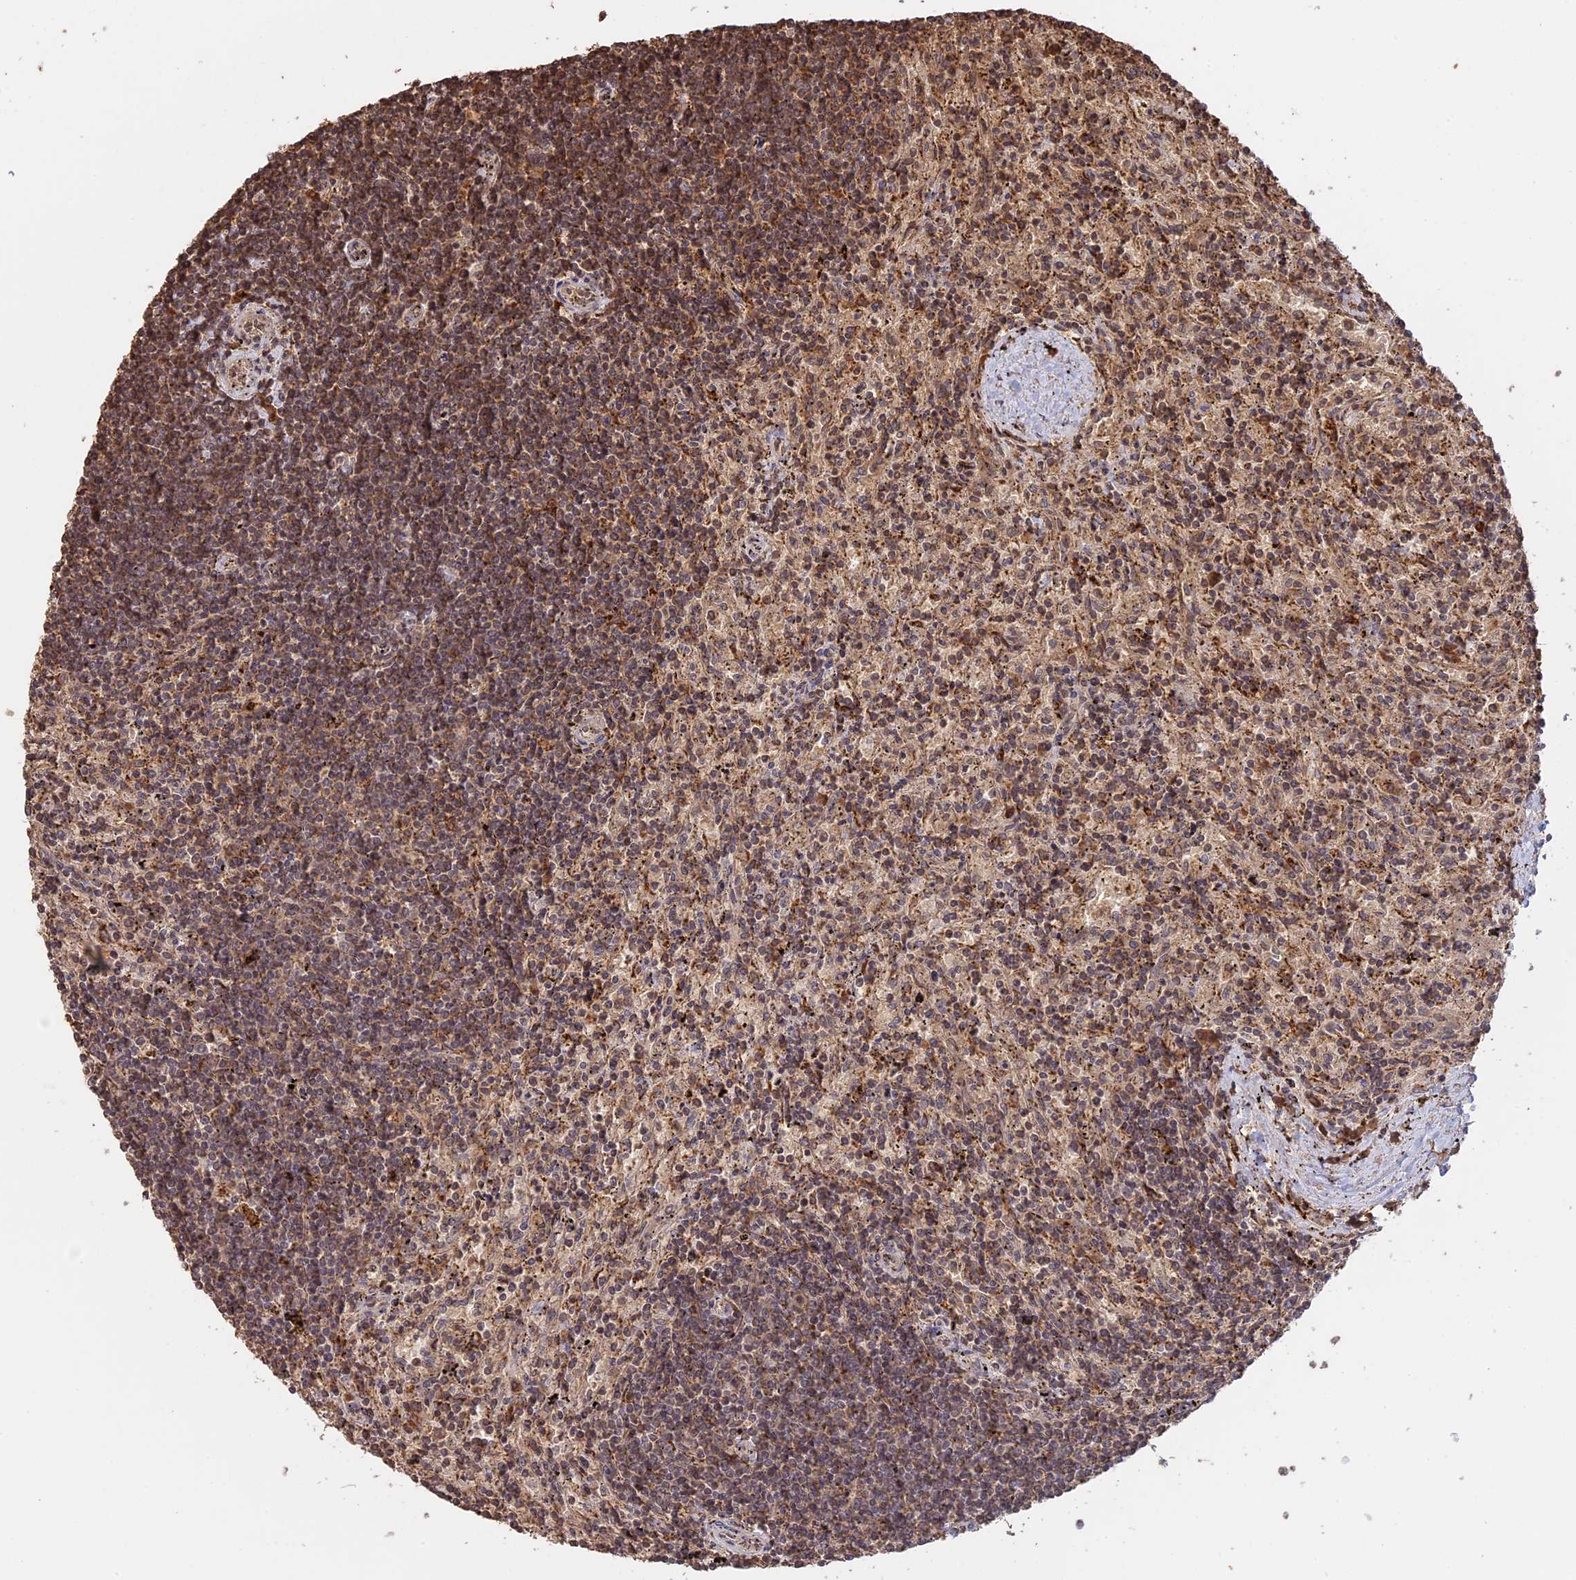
{"staining": {"intensity": "moderate", "quantity": "25%-75%", "location": "cytoplasmic/membranous"}, "tissue": "lymphoma", "cell_type": "Tumor cells", "image_type": "cancer", "snomed": [{"axis": "morphology", "description": "Malignant lymphoma, non-Hodgkin's type, Low grade"}, {"axis": "topography", "description": "Spleen"}], "caption": "Lymphoma stained for a protein (brown) demonstrates moderate cytoplasmic/membranous positive expression in approximately 25%-75% of tumor cells.", "gene": "FAM210B", "patient": {"sex": "male", "age": 76}}